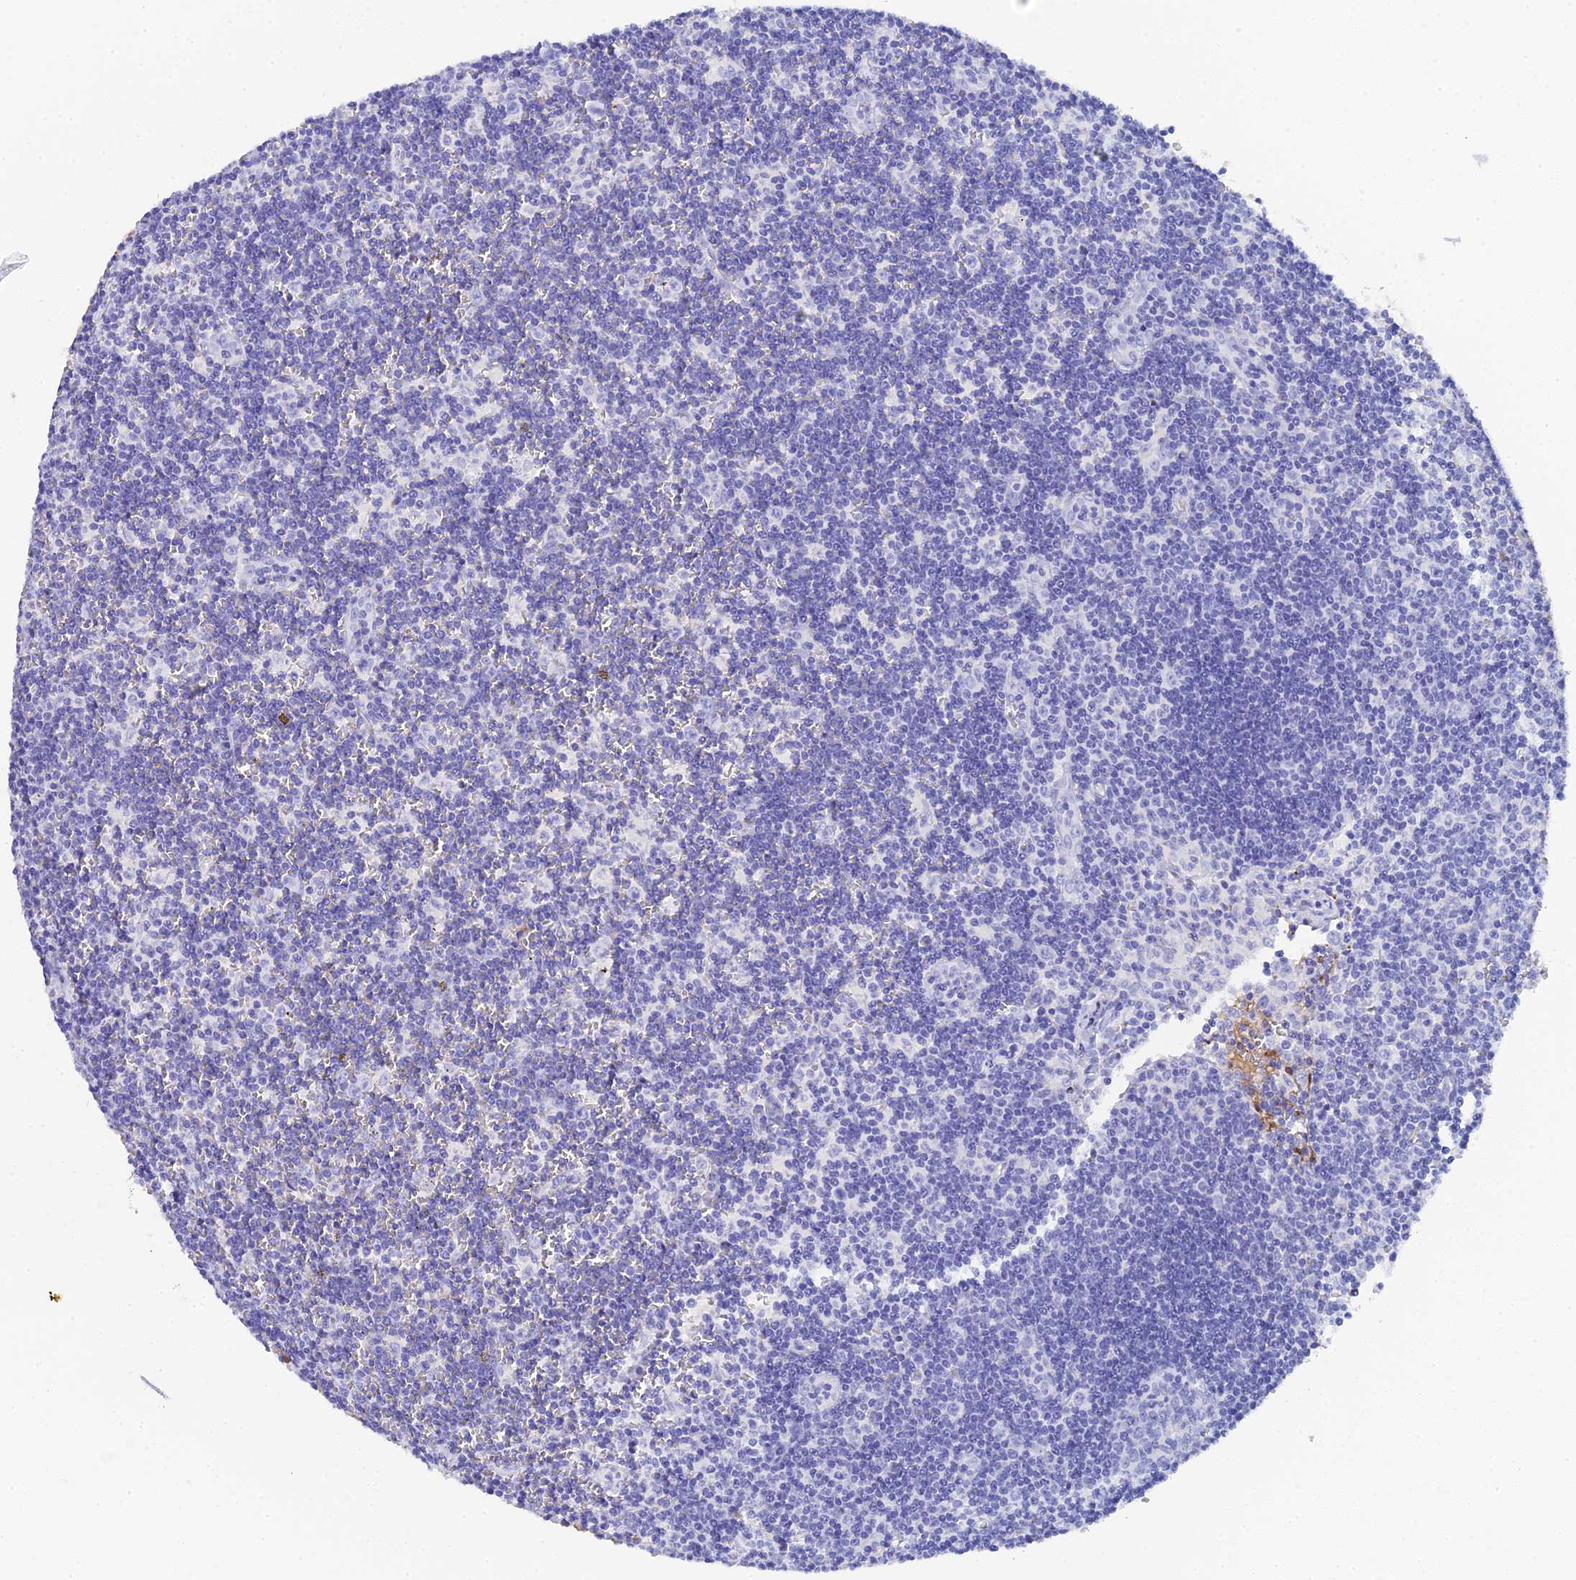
{"staining": {"intensity": "negative", "quantity": "none", "location": "none"}, "tissue": "lymph node", "cell_type": "Germinal center cells", "image_type": "normal", "snomed": [{"axis": "morphology", "description": "Normal tissue, NOS"}, {"axis": "topography", "description": "Lymph node"}], "caption": "High magnification brightfield microscopy of normal lymph node stained with DAB (brown) and counterstained with hematoxylin (blue): germinal center cells show no significant staining. (DAB immunohistochemistry (IHC), high magnification).", "gene": "CELA3A", "patient": {"sex": "female", "age": 32}}